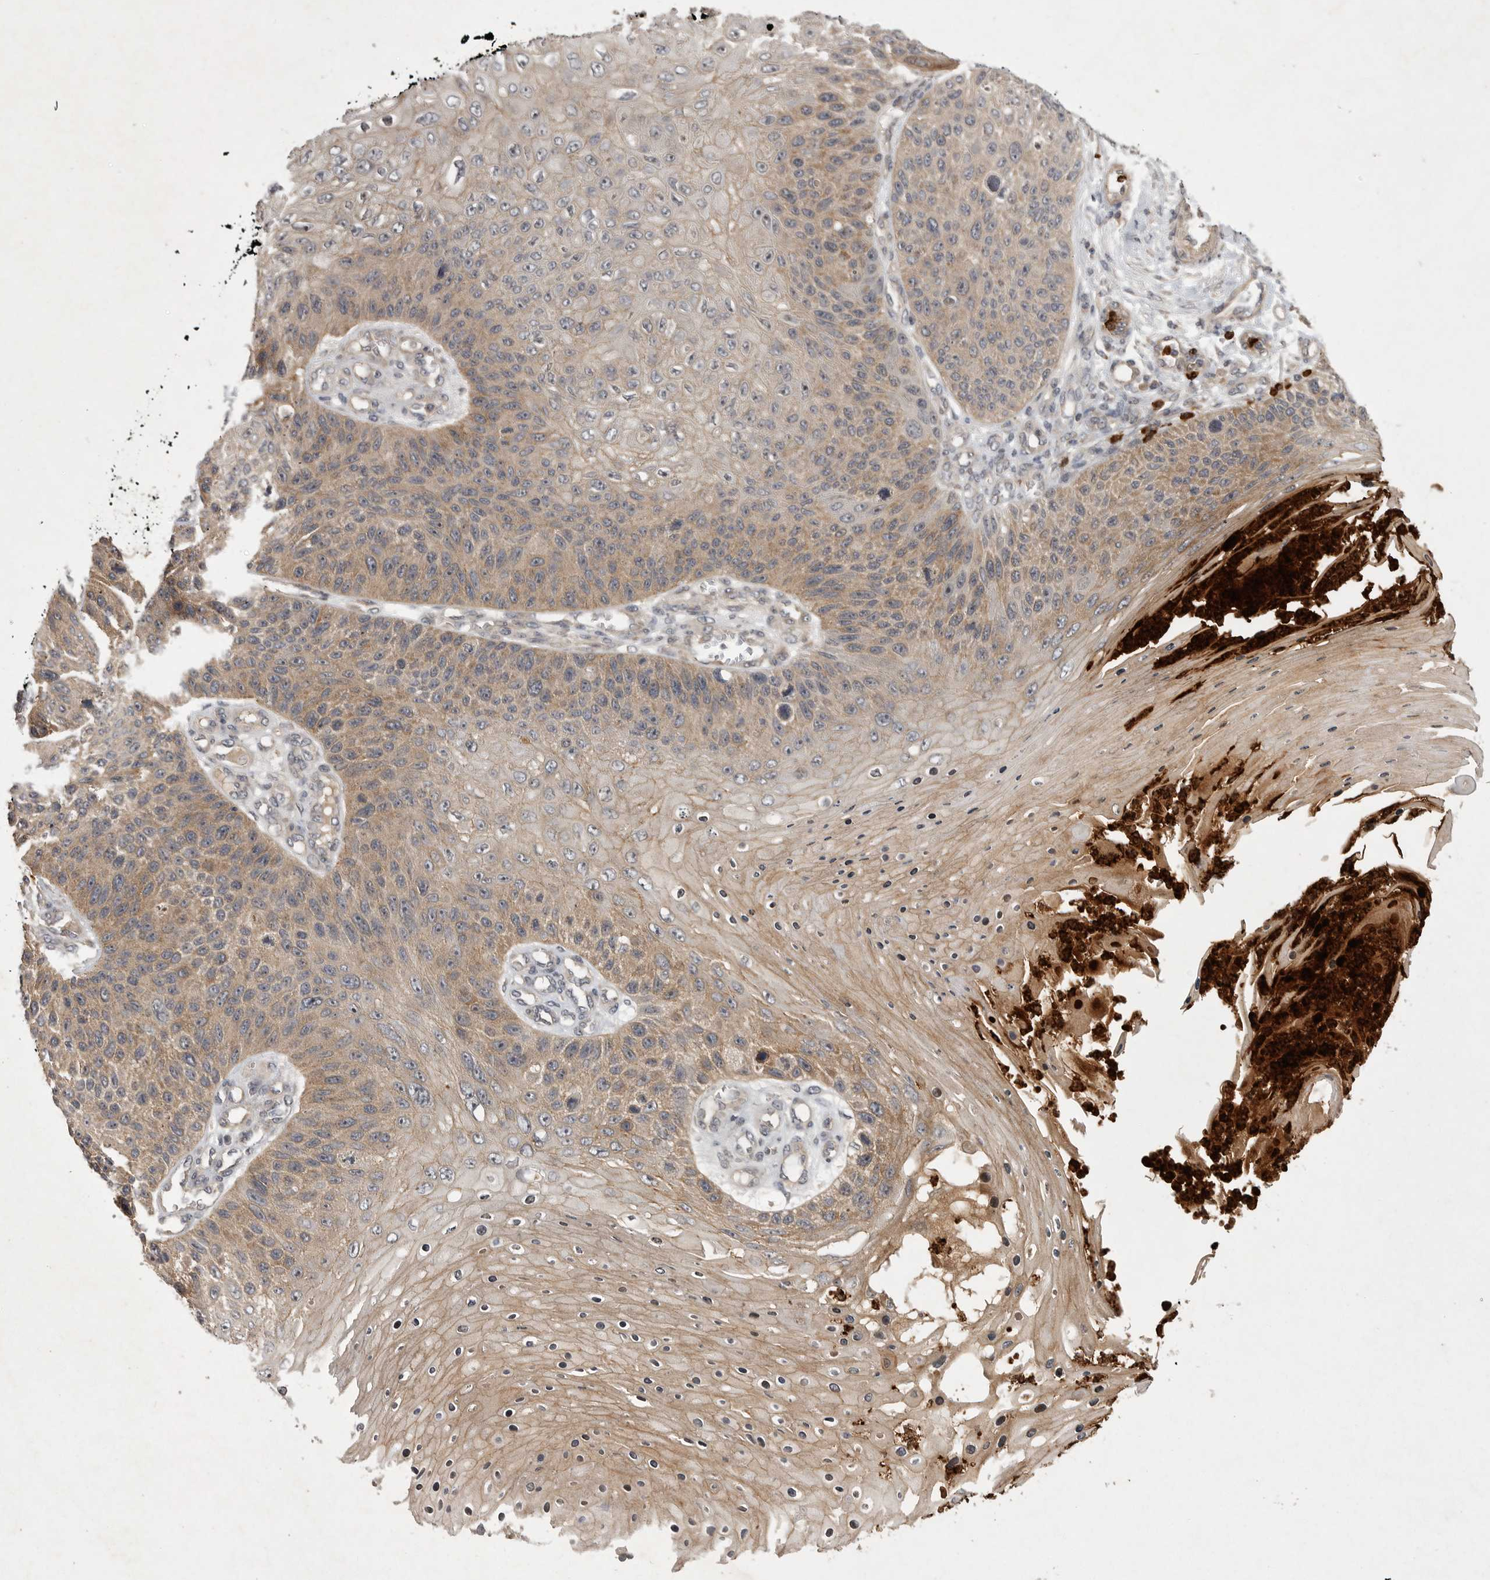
{"staining": {"intensity": "weak", "quantity": "25%-75%", "location": "cytoplasmic/membranous"}, "tissue": "skin cancer", "cell_type": "Tumor cells", "image_type": "cancer", "snomed": [{"axis": "morphology", "description": "Squamous cell carcinoma, NOS"}, {"axis": "topography", "description": "Skin"}], "caption": "The image exhibits a brown stain indicating the presence of a protein in the cytoplasmic/membranous of tumor cells in skin cancer. The protein is shown in brown color, while the nuclei are stained blue.", "gene": "UBE3D", "patient": {"sex": "female", "age": 88}}